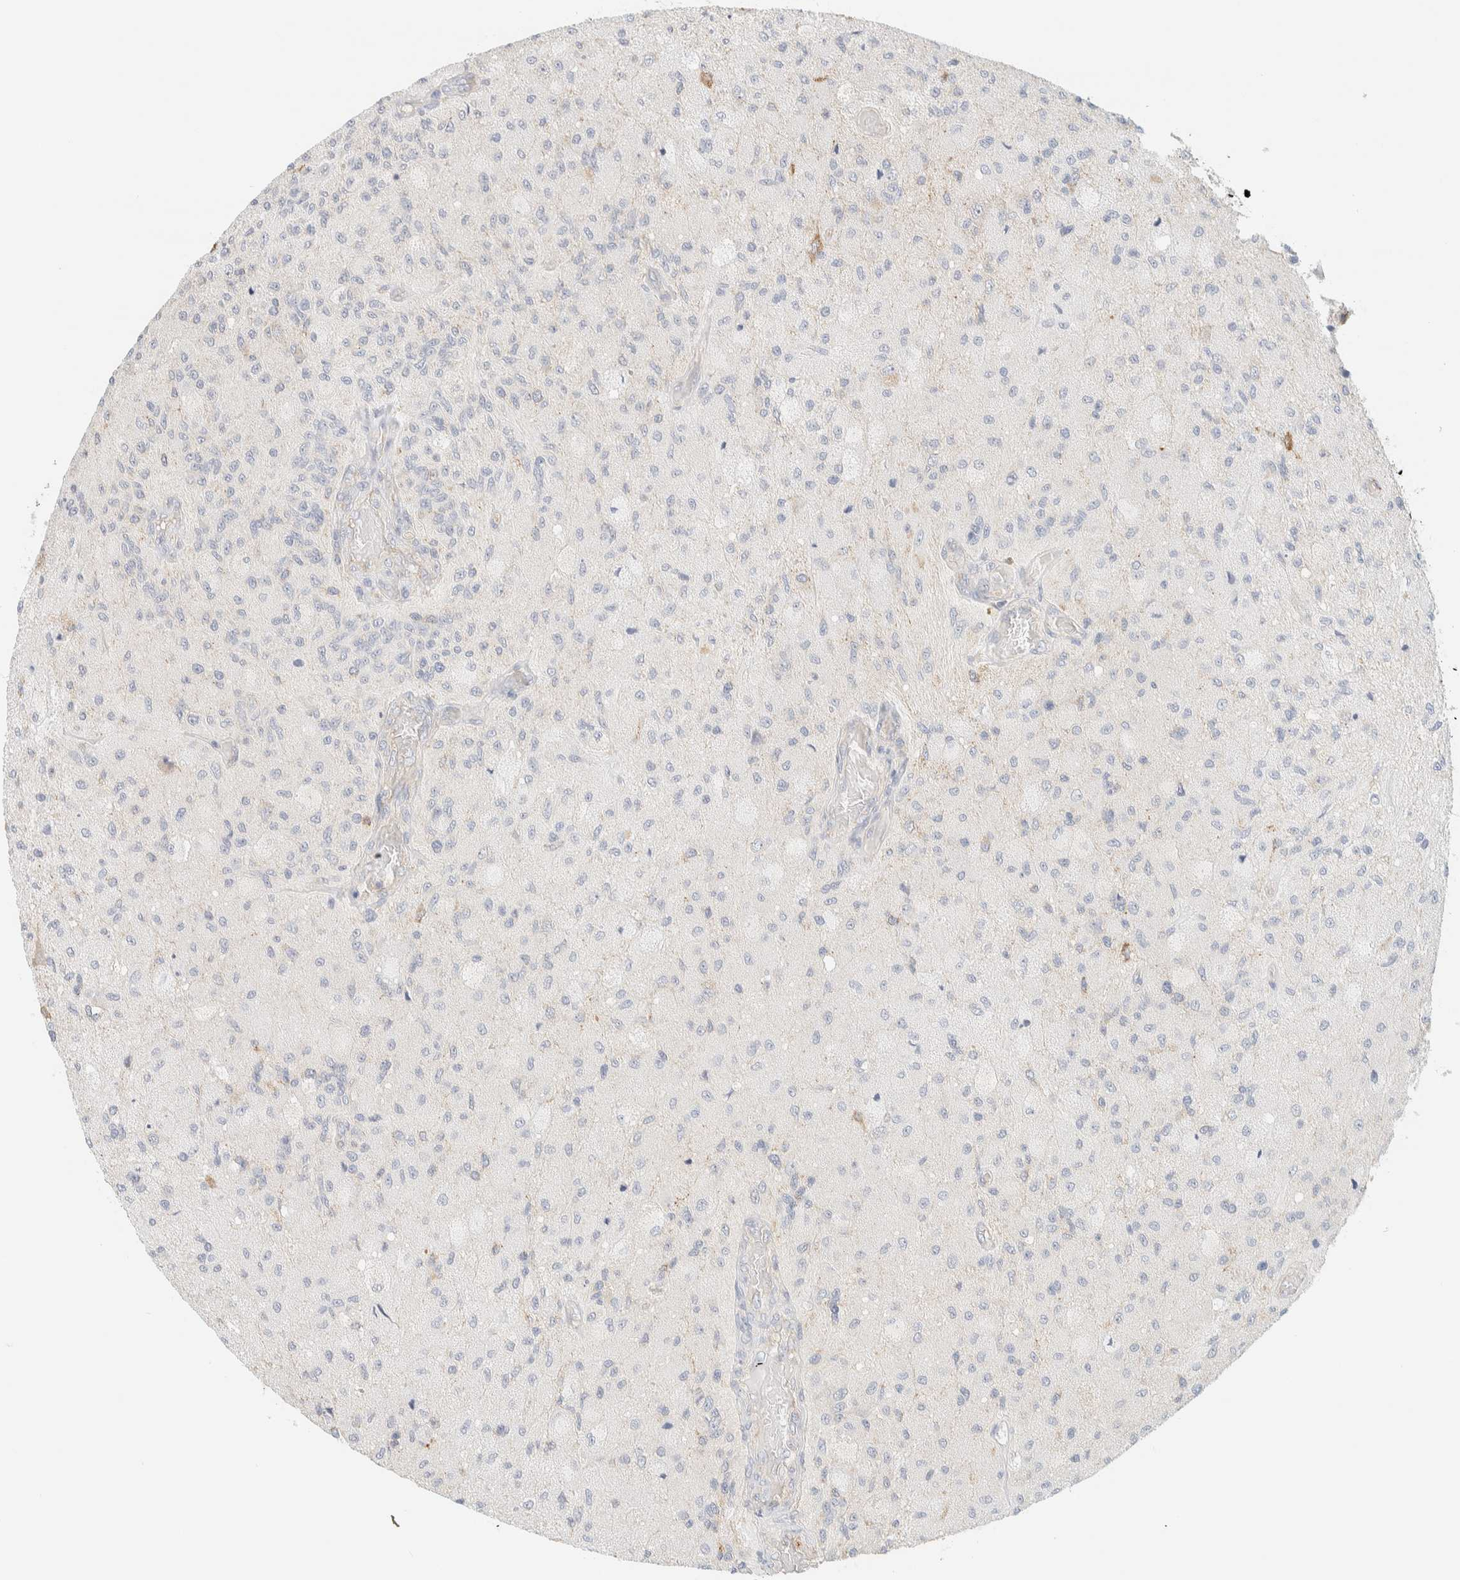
{"staining": {"intensity": "negative", "quantity": "none", "location": "none"}, "tissue": "glioma", "cell_type": "Tumor cells", "image_type": "cancer", "snomed": [{"axis": "morphology", "description": "Normal tissue, NOS"}, {"axis": "morphology", "description": "Glioma, malignant, High grade"}, {"axis": "topography", "description": "Cerebral cortex"}], "caption": "Immunohistochemistry (IHC) histopathology image of glioma stained for a protein (brown), which demonstrates no staining in tumor cells.", "gene": "TBC1D8B", "patient": {"sex": "male", "age": 77}}